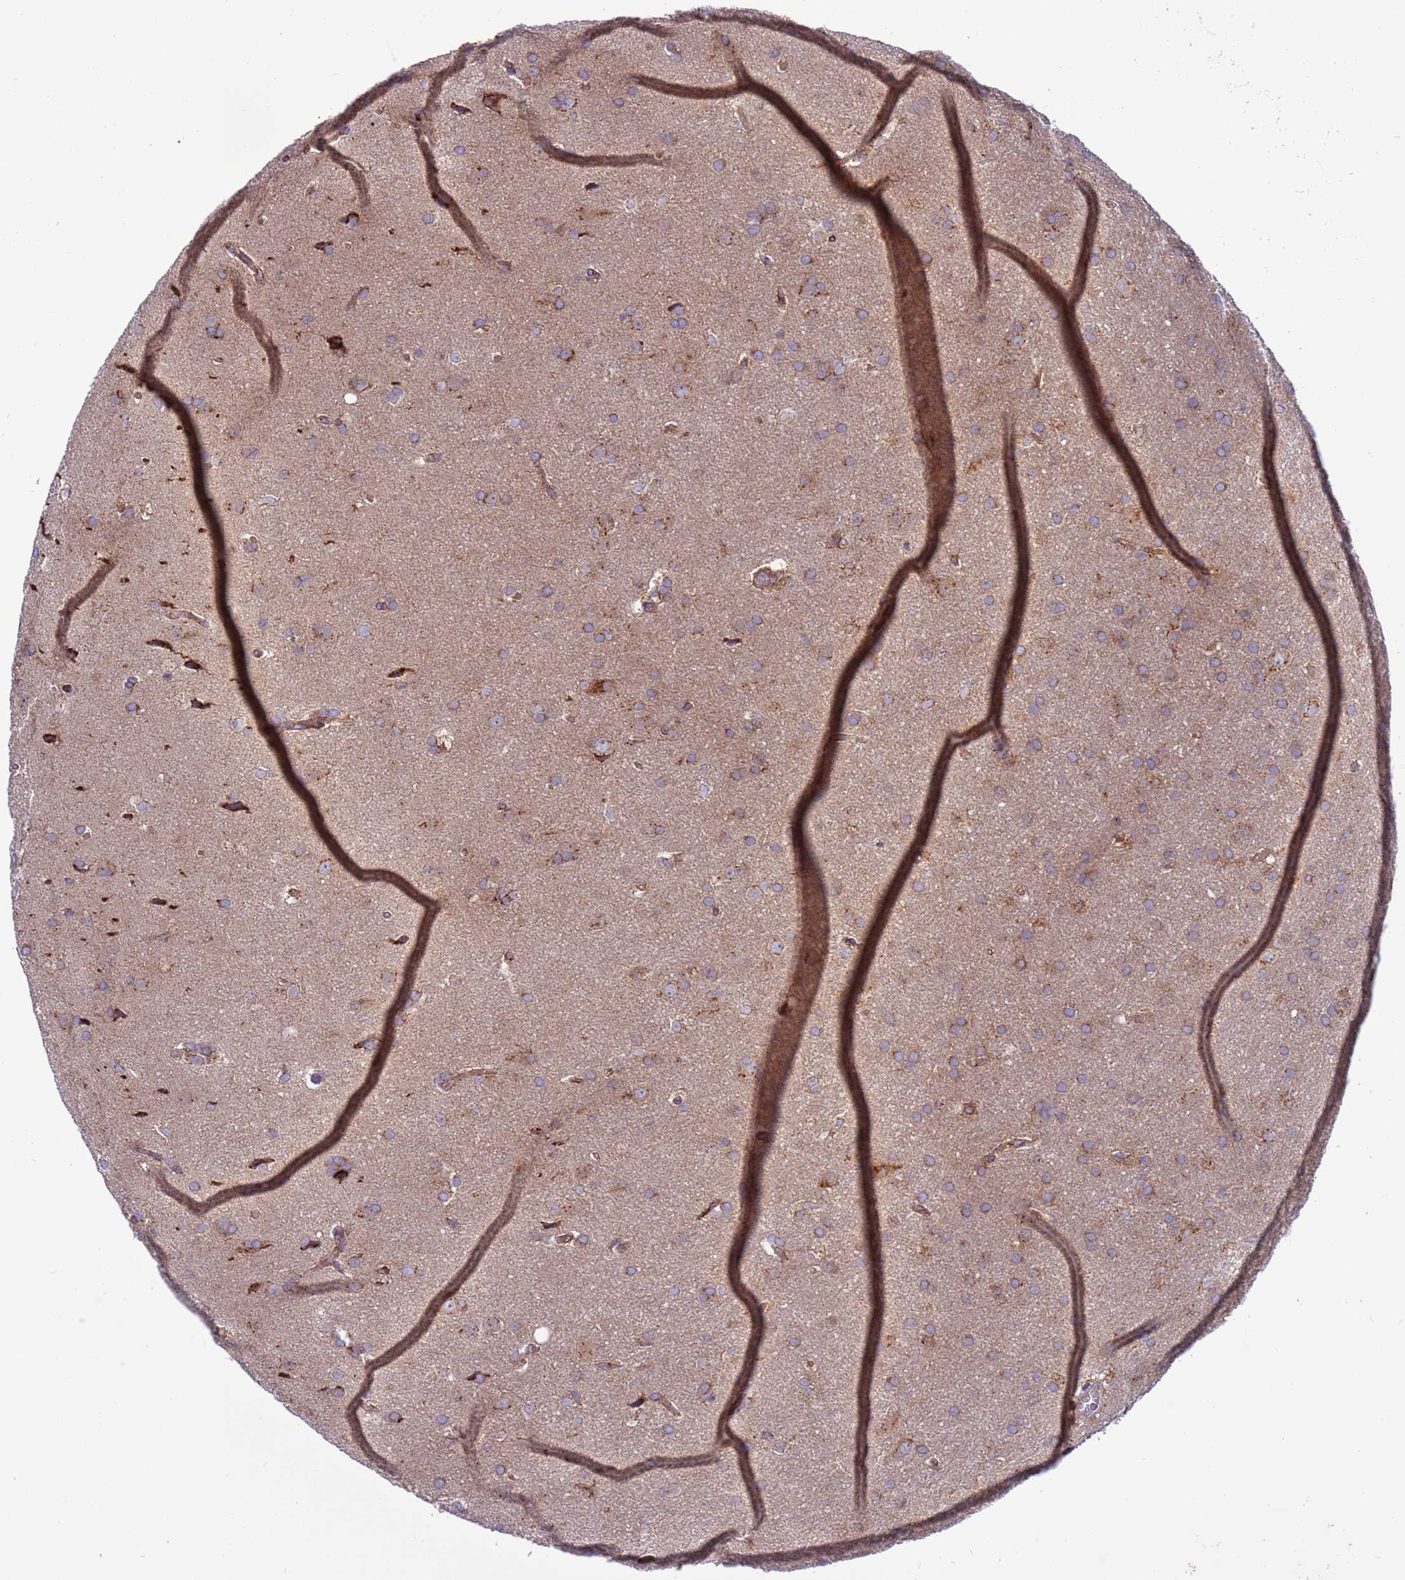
{"staining": {"intensity": "moderate", "quantity": ">75%", "location": "cytoplasmic/membranous"}, "tissue": "glioma", "cell_type": "Tumor cells", "image_type": "cancer", "snomed": [{"axis": "morphology", "description": "Glioma, malignant, Low grade"}, {"axis": "topography", "description": "Brain"}], "caption": "There is medium levels of moderate cytoplasmic/membranous positivity in tumor cells of malignant glioma (low-grade), as demonstrated by immunohistochemical staining (brown color).", "gene": "ZC3HAV1", "patient": {"sex": "female", "age": 32}}